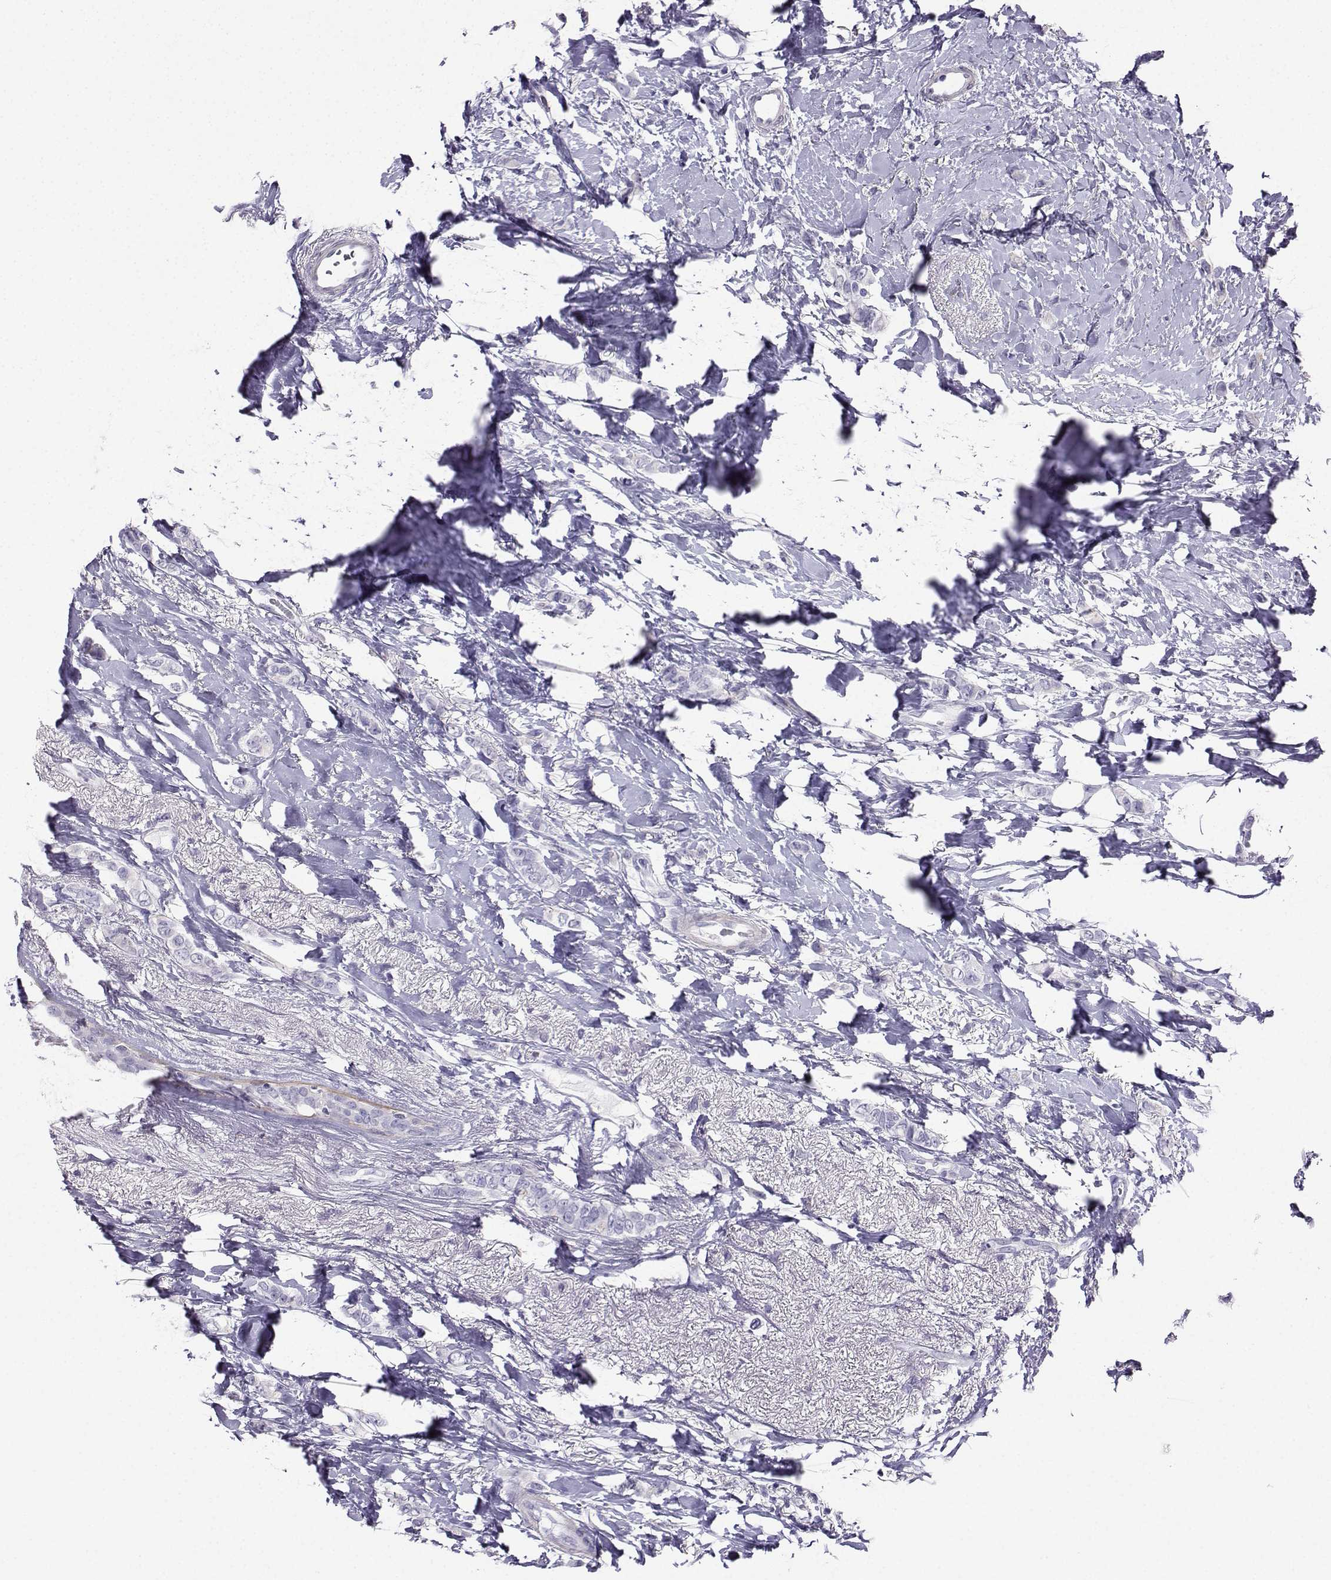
{"staining": {"intensity": "negative", "quantity": "none", "location": "none"}, "tissue": "breast cancer", "cell_type": "Tumor cells", "image_type": "cancer", "snomed": [{"axis": "morphology", "description": "Lobular carcinoma"}, {"axis": "topography", "description": "Breast"}], "caption": "An immunohistochemistry image of breast lobular carcinoma is shown. There is no staining in tumor cells of breast lobular carcinoma.", "gene": "KIF17", "patient": {"sex": "female", "age": 66}}